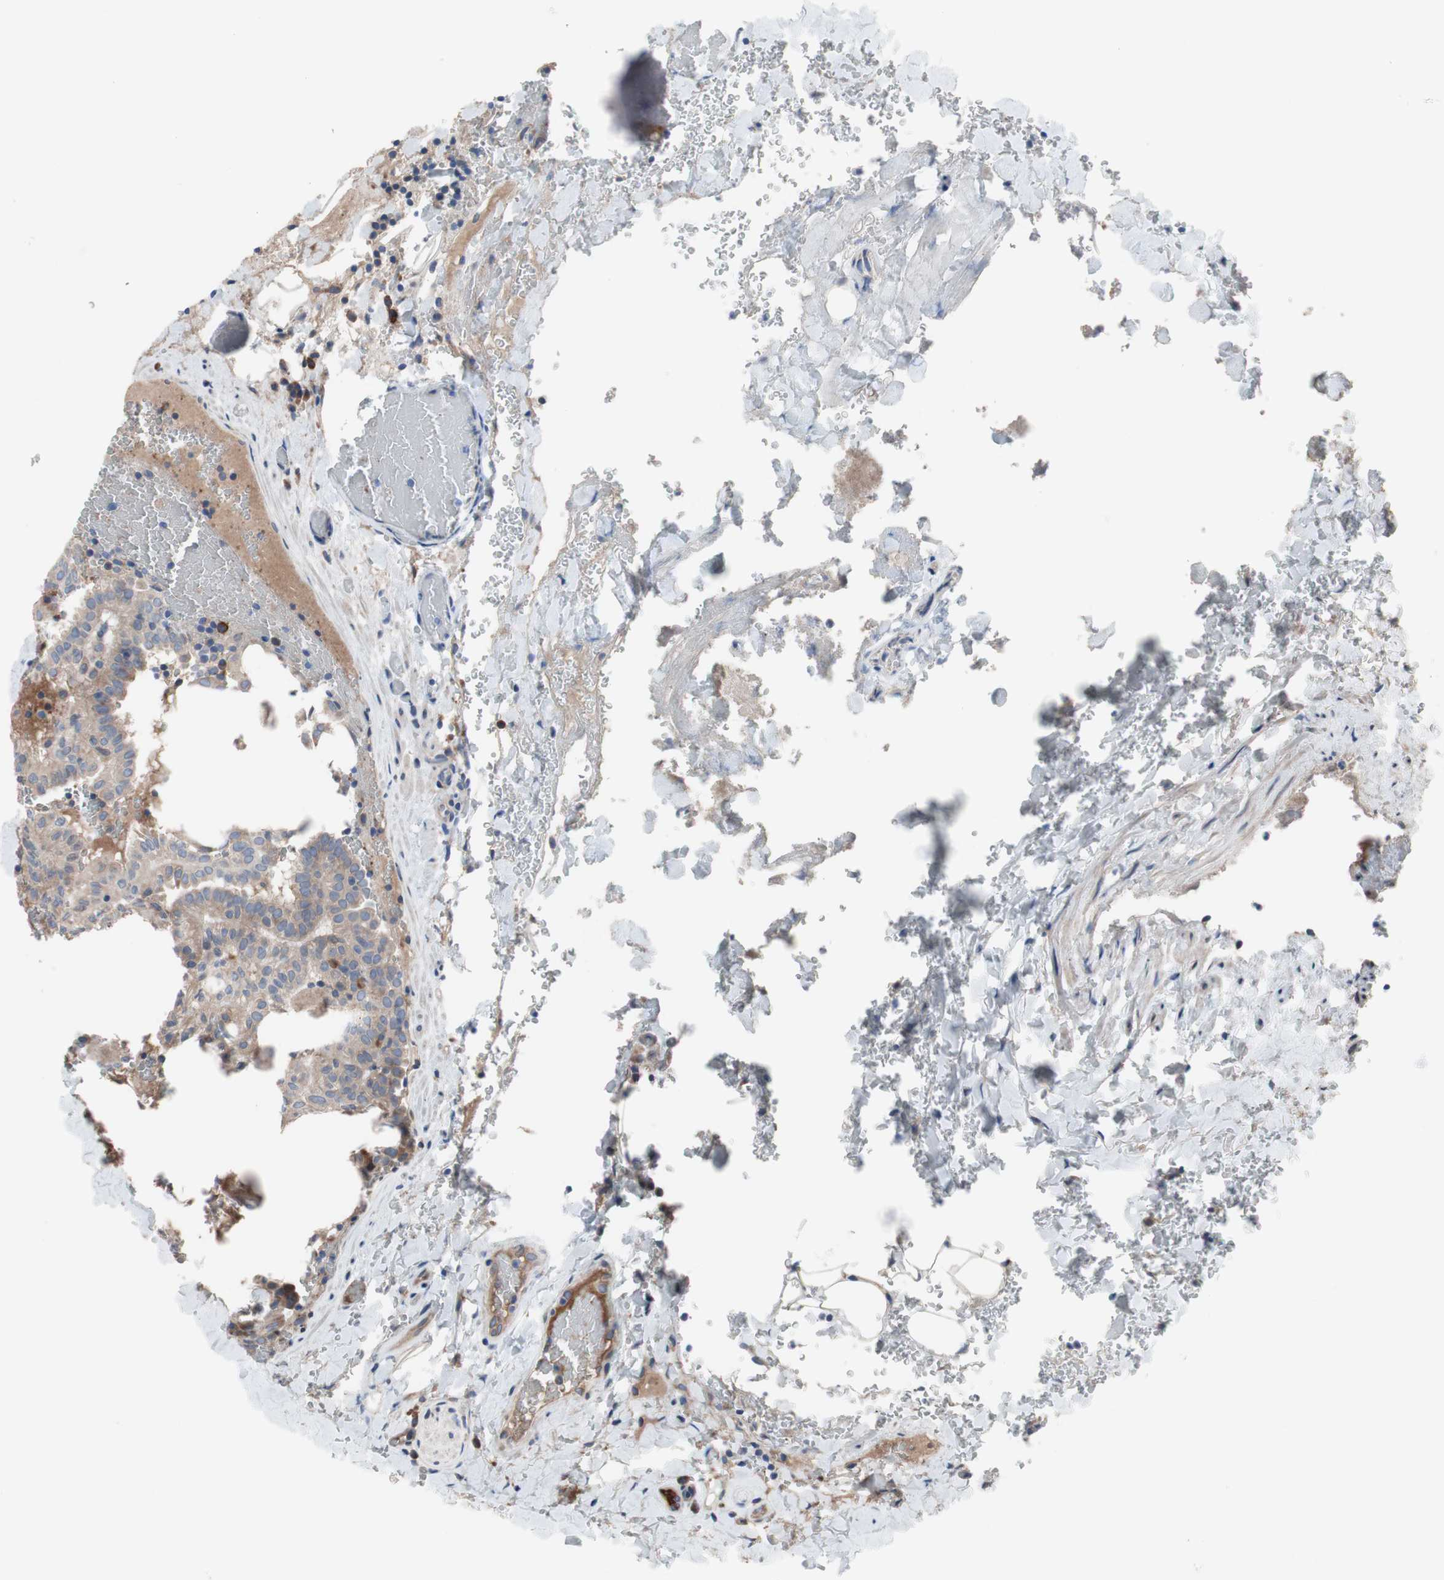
{"staining": {"intensity": "weak", "quantity": ">75%", "location": "cytoplasmic/membranous"}, "tissue": "thyroid cancer", "cell_type": "Tumor cells", "image_type": "cancer", "snomed": [{"axis": "morphology", "description": "Normal tissue, NOS"}, {"axis": "morphology", "description": "Papillary adenocarcinoma, NOS"}, {"axis": "topography", "description": "Thyroid gland"}], "caption": "Protein staining by IHC exhibits weak cytoplasmic/membranous staining in about >75% of tumor cells in thyroid cancer.", "gene": "KANSL1", "patient": {"sex": "female", "age": 30}}